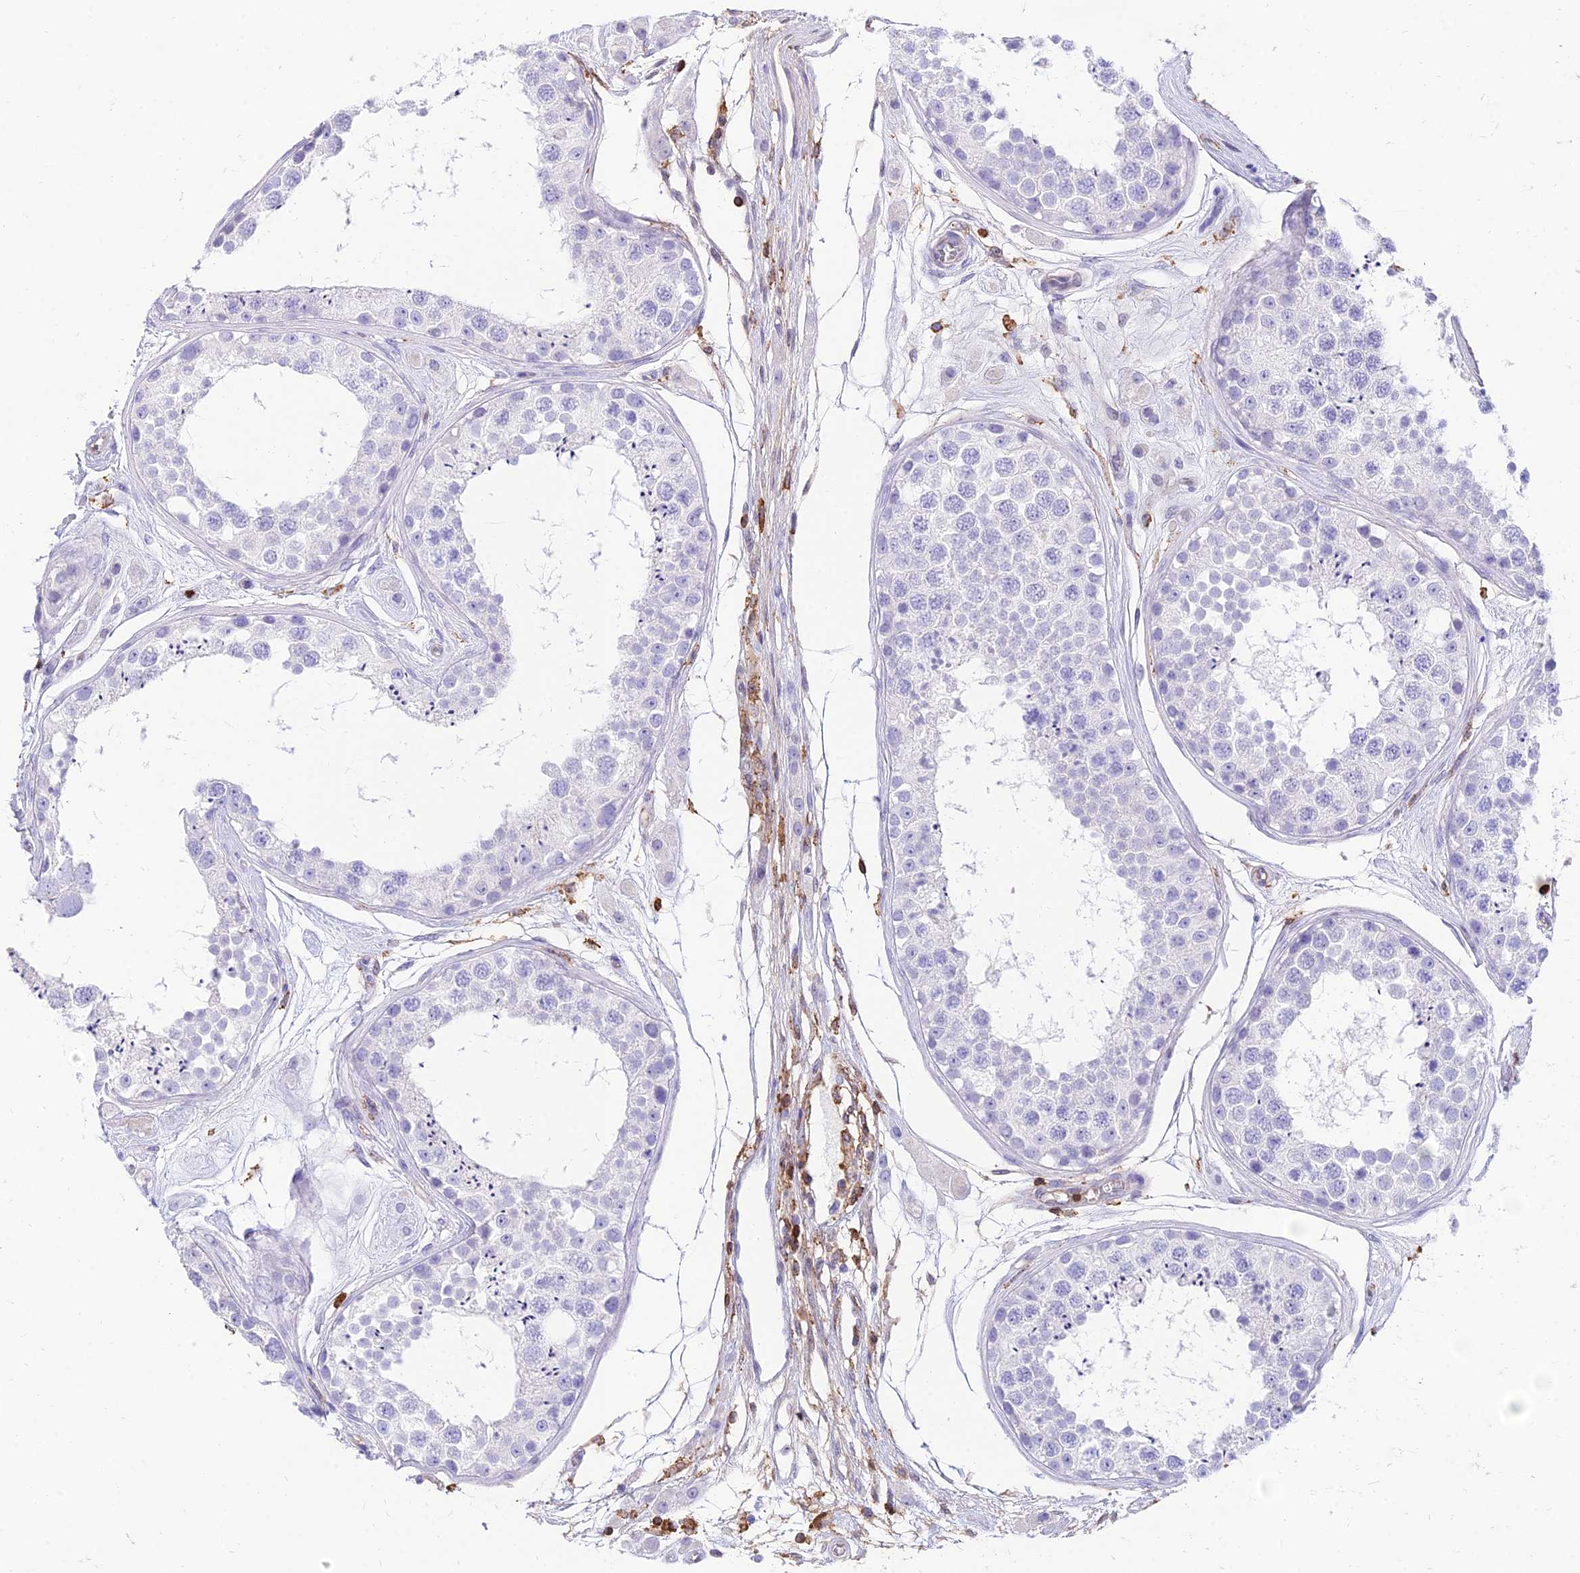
{"staining": {"intensity": "negative", "quantity": "none", "location": "none"}, "tissue": "testis", "cell_type": "Cells in seminiferous ducts", "image_type": "normal", "snomed": [{"axis": "morphology", "description": "Normal tissue, NOS"}, {"axis": "topography", "description": "Testis"}], "caption": "A micrograph of testis stained for a protein demonstrates no brown staining in cells in seminiferous ducts.", "gene": "SREK1IP1", "patient": {"sex": "male", "age": 25}}